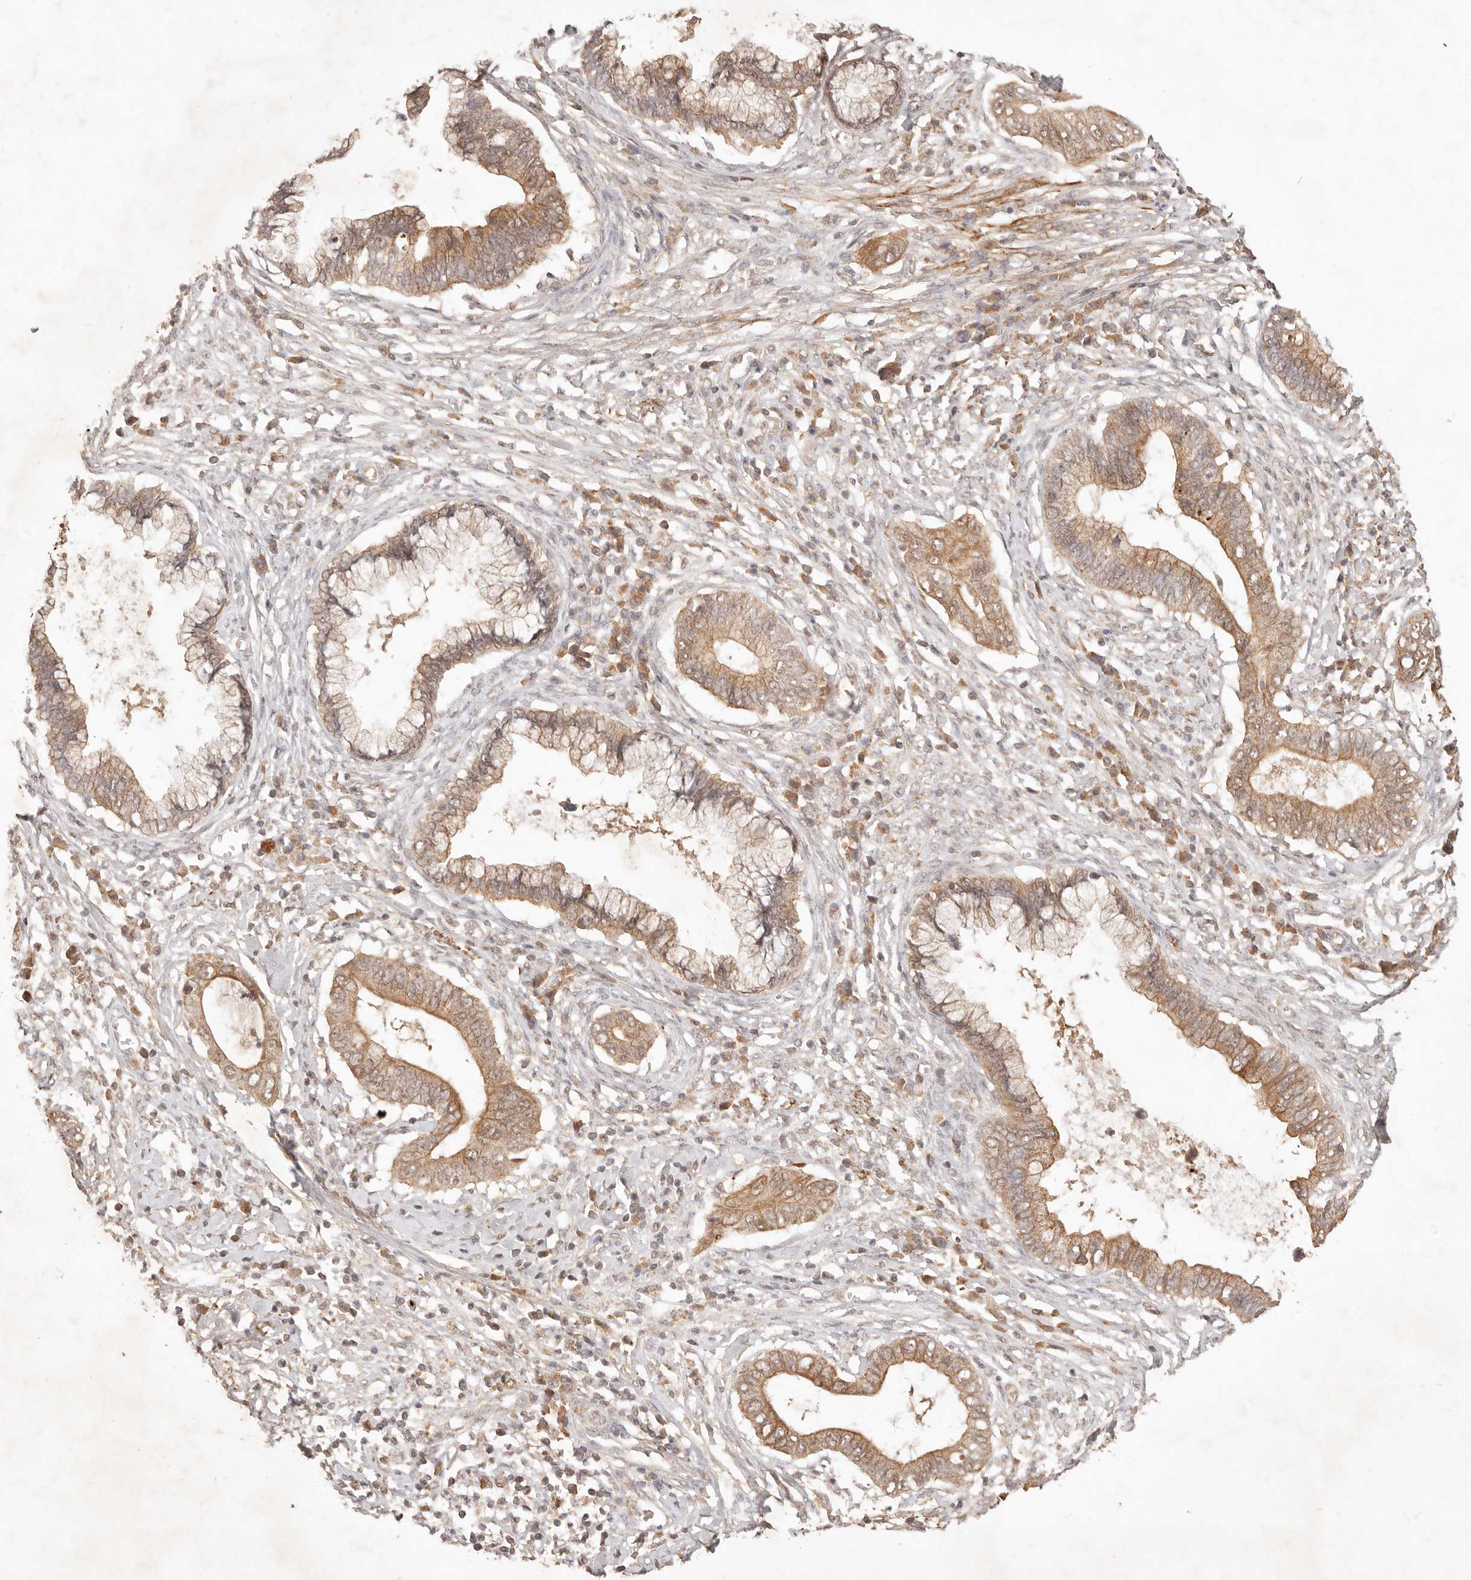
{"staining": {"intensity": "moderate", "quantity": ">75%", "location": "cytoplasmic/membranous"}, "tissue": "cervical cancer", "cell_type": "Tumor cells", "image_type": "cancer", "snomed": [{"axis": "morphology", "description": "Adenocarcinoma, NOS"}, {"axis": "topography", "description": "Cervix"}], "caption": "Immunohistochemistry histopathology image of human cervical cancer (adenocarcinoma) stained for a protein (brown), which displays medium levels of moderate cytoplasmic/membranous expression in approximately >75% of tumor cells.", "gene": "TRIM11", "patient": {"sex": "female", "age": 44}}